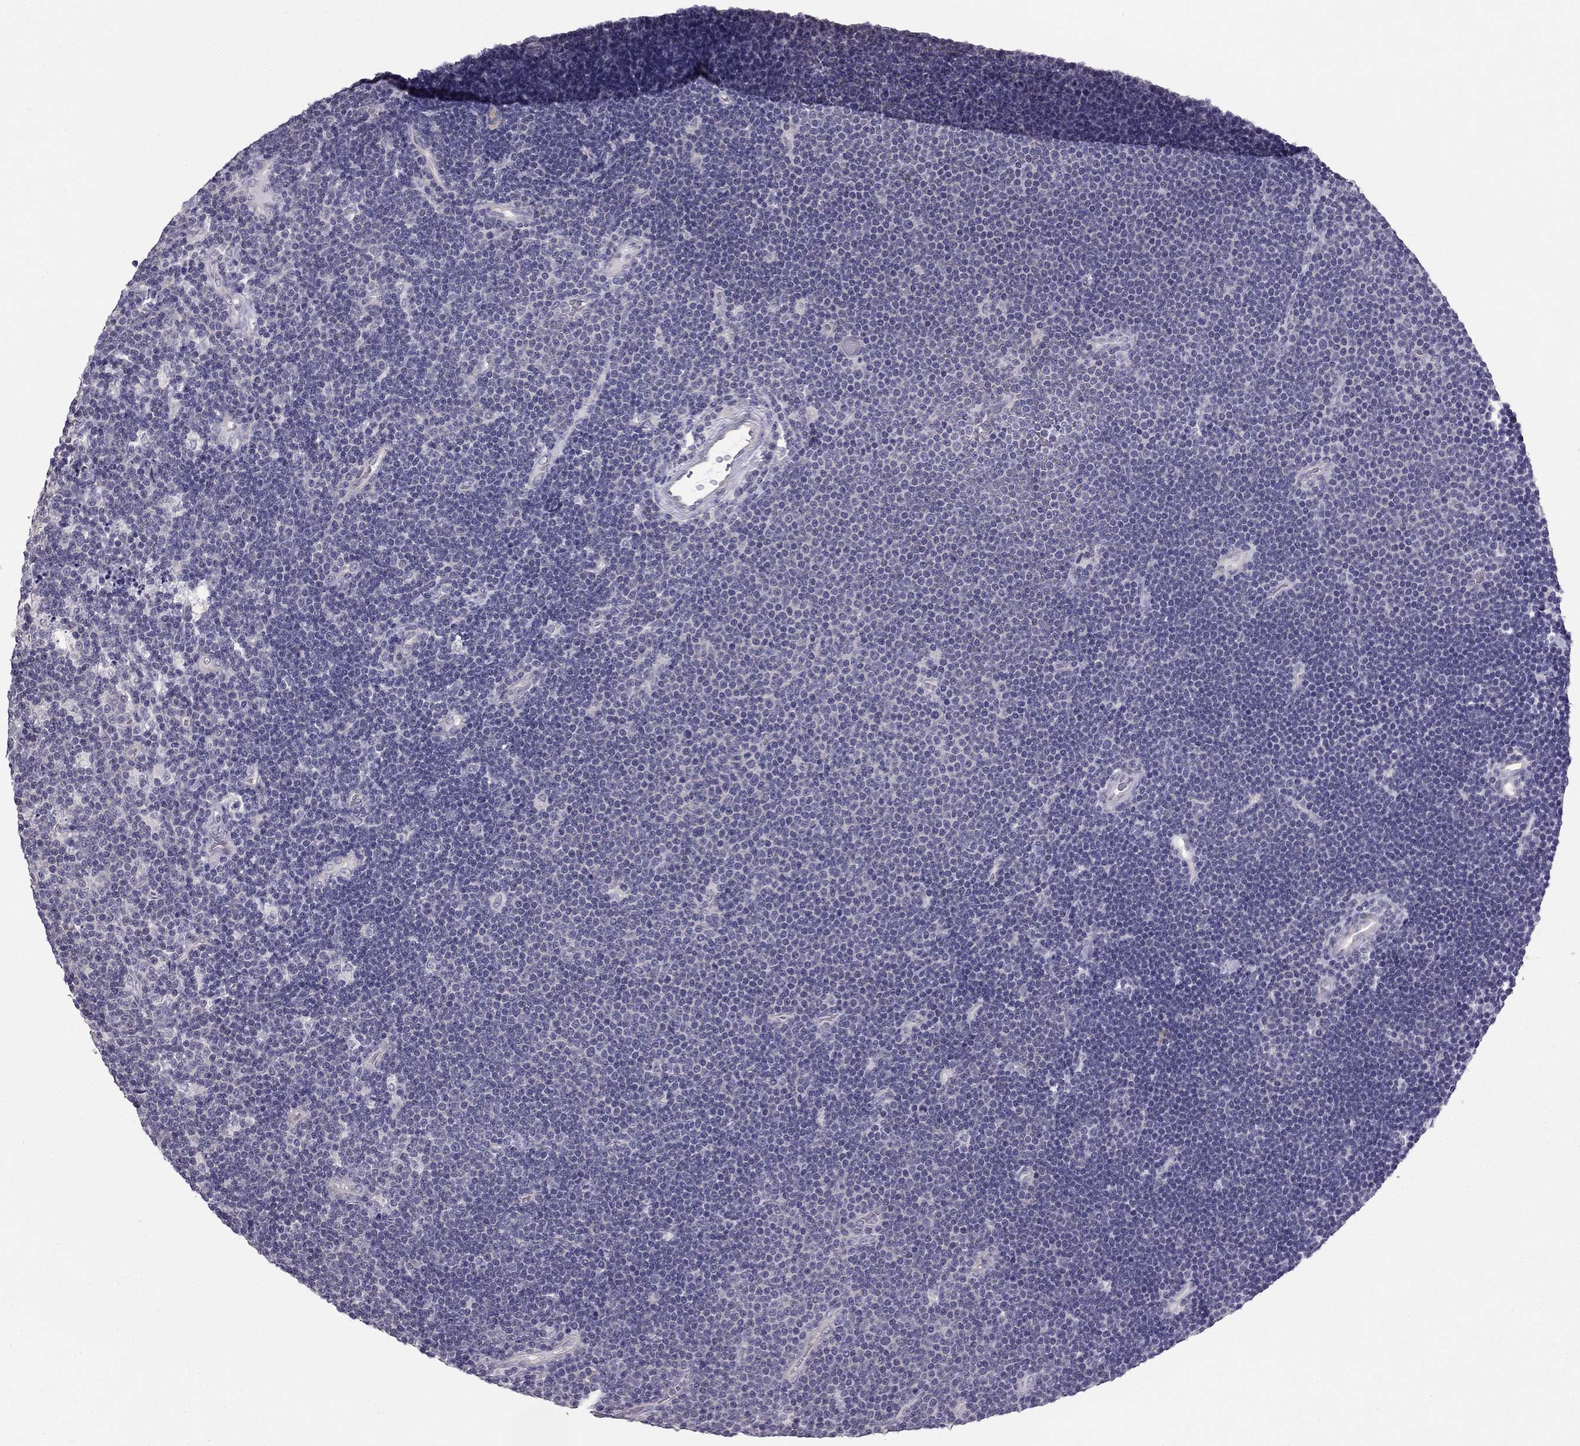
{"staining": {"intensity": "negative", "quantity": "none", "location": "none"}, "tissue": "lymphoma", "cell_type": "Tumor cells", "image_type": "cancer", "snomed": [{"axis": "morphology", "description": "Malignant lymphoma, non-Hodgkin's type, Low grade"}, {"axis": "topography", "description": "Brain"}], "caption": "Image shows no protein positivity in tumor cells of lymphoma tissue. (IHC, brightfield microscopy, high magnification).", "gene": "HSFX1", "patient": {"sex": "female", "age": 66}}